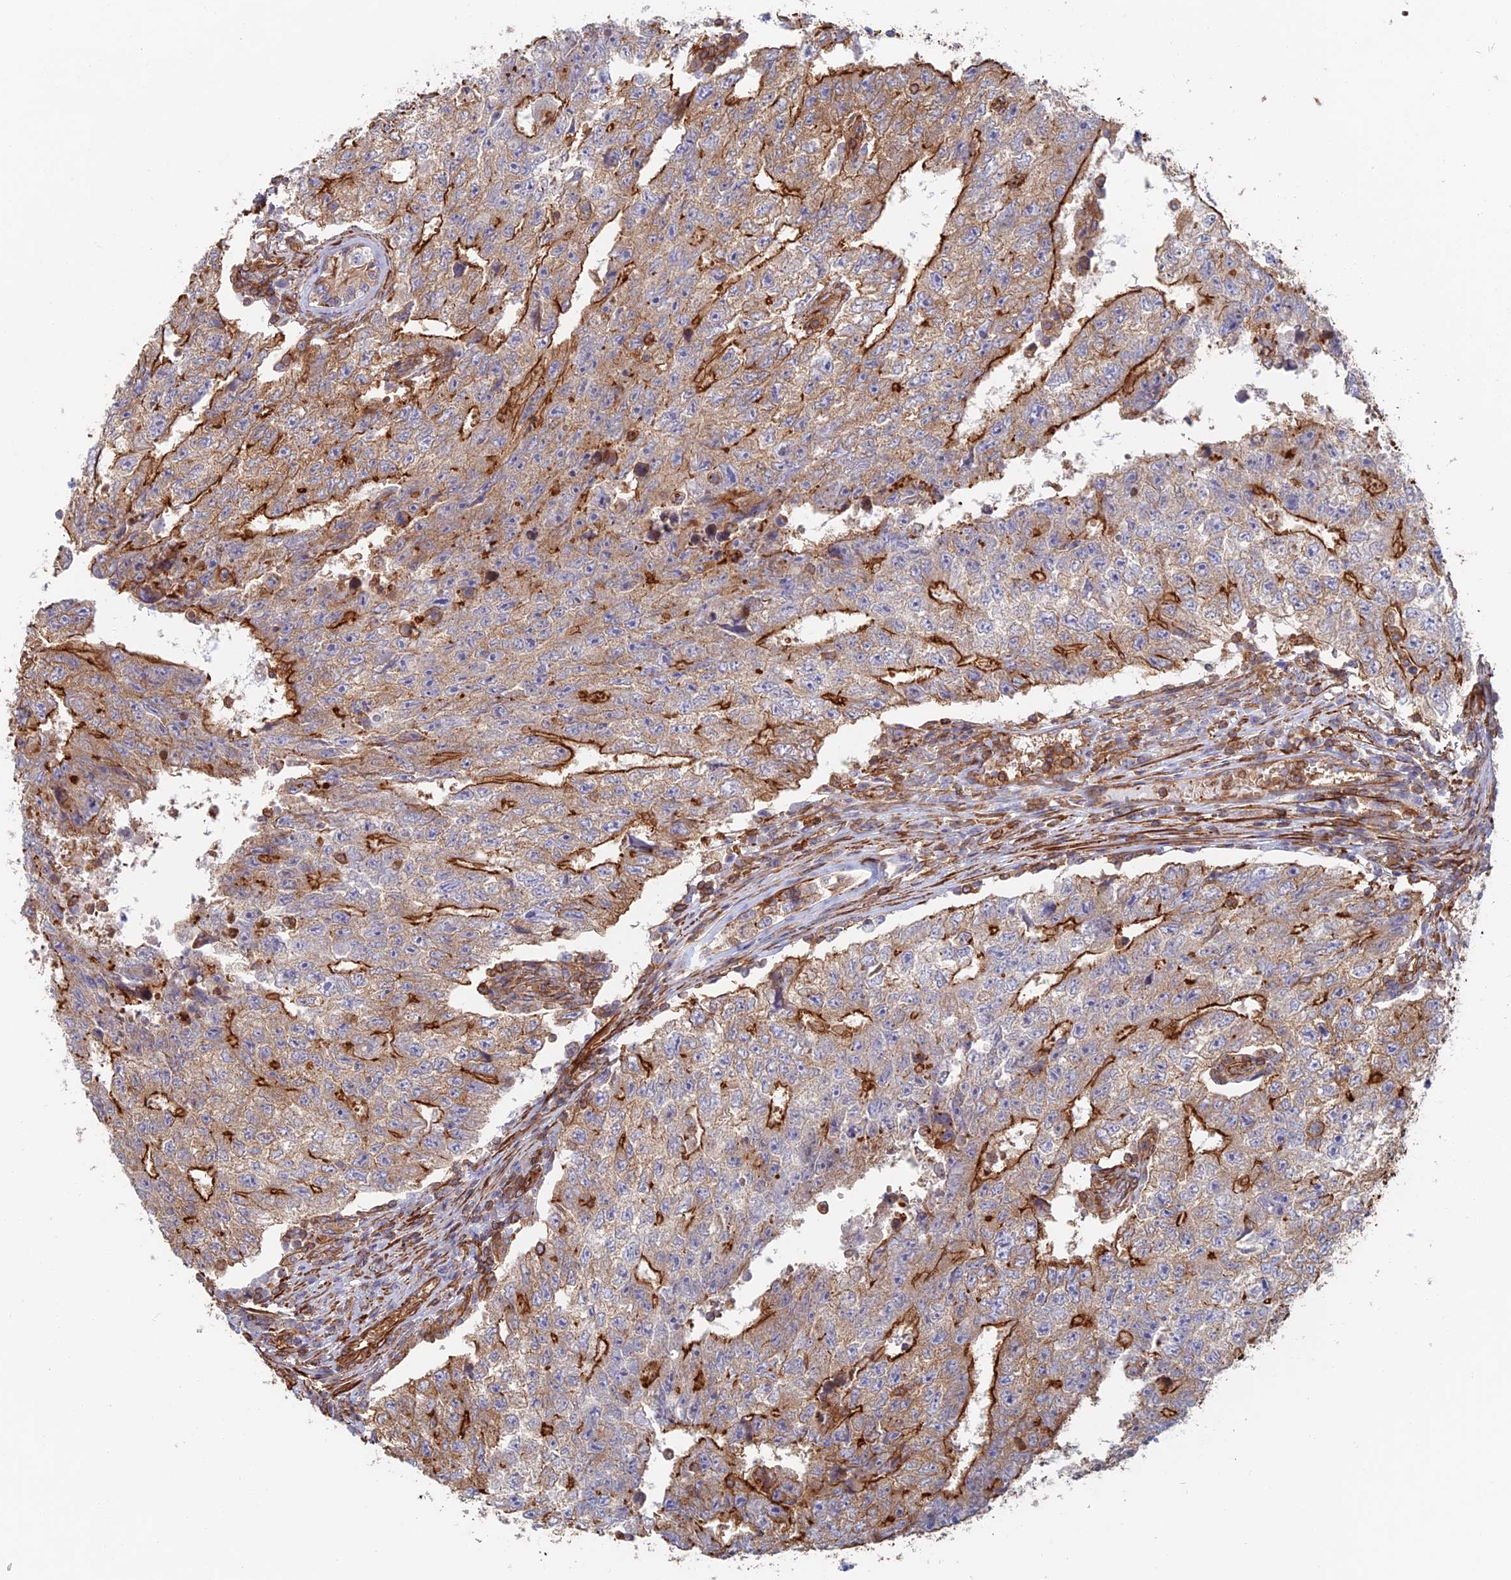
{"staining": {"intensity": "strong", "quantity": "25%-75%", "location": "cytoplasmic/membranous"}, "tissue": "testis cancer", "cell_type": "Tumor cells", "image_type": "cancer", "snomed": [{"axis": "morphology", "description": "Carcinoma, Embryonal, NOS"}, {"axis": "topography", "description": "Testis"}], "caption": "A high-resolution image shows immunohistochemistry (IHC) staining of testis embryonal carcinoma, which shows strong cytoplasmic/membranous staining in approximately 25%-75% of tumor cells. The protein of interest is stained brown, and the nuclei are stained in blue (DAB (3,3'-diaminobenzidine) IHC with brightfield microscopy, high magnification).", "gene": "PAK4", "patient": {"sex": "male", "age": 17}}